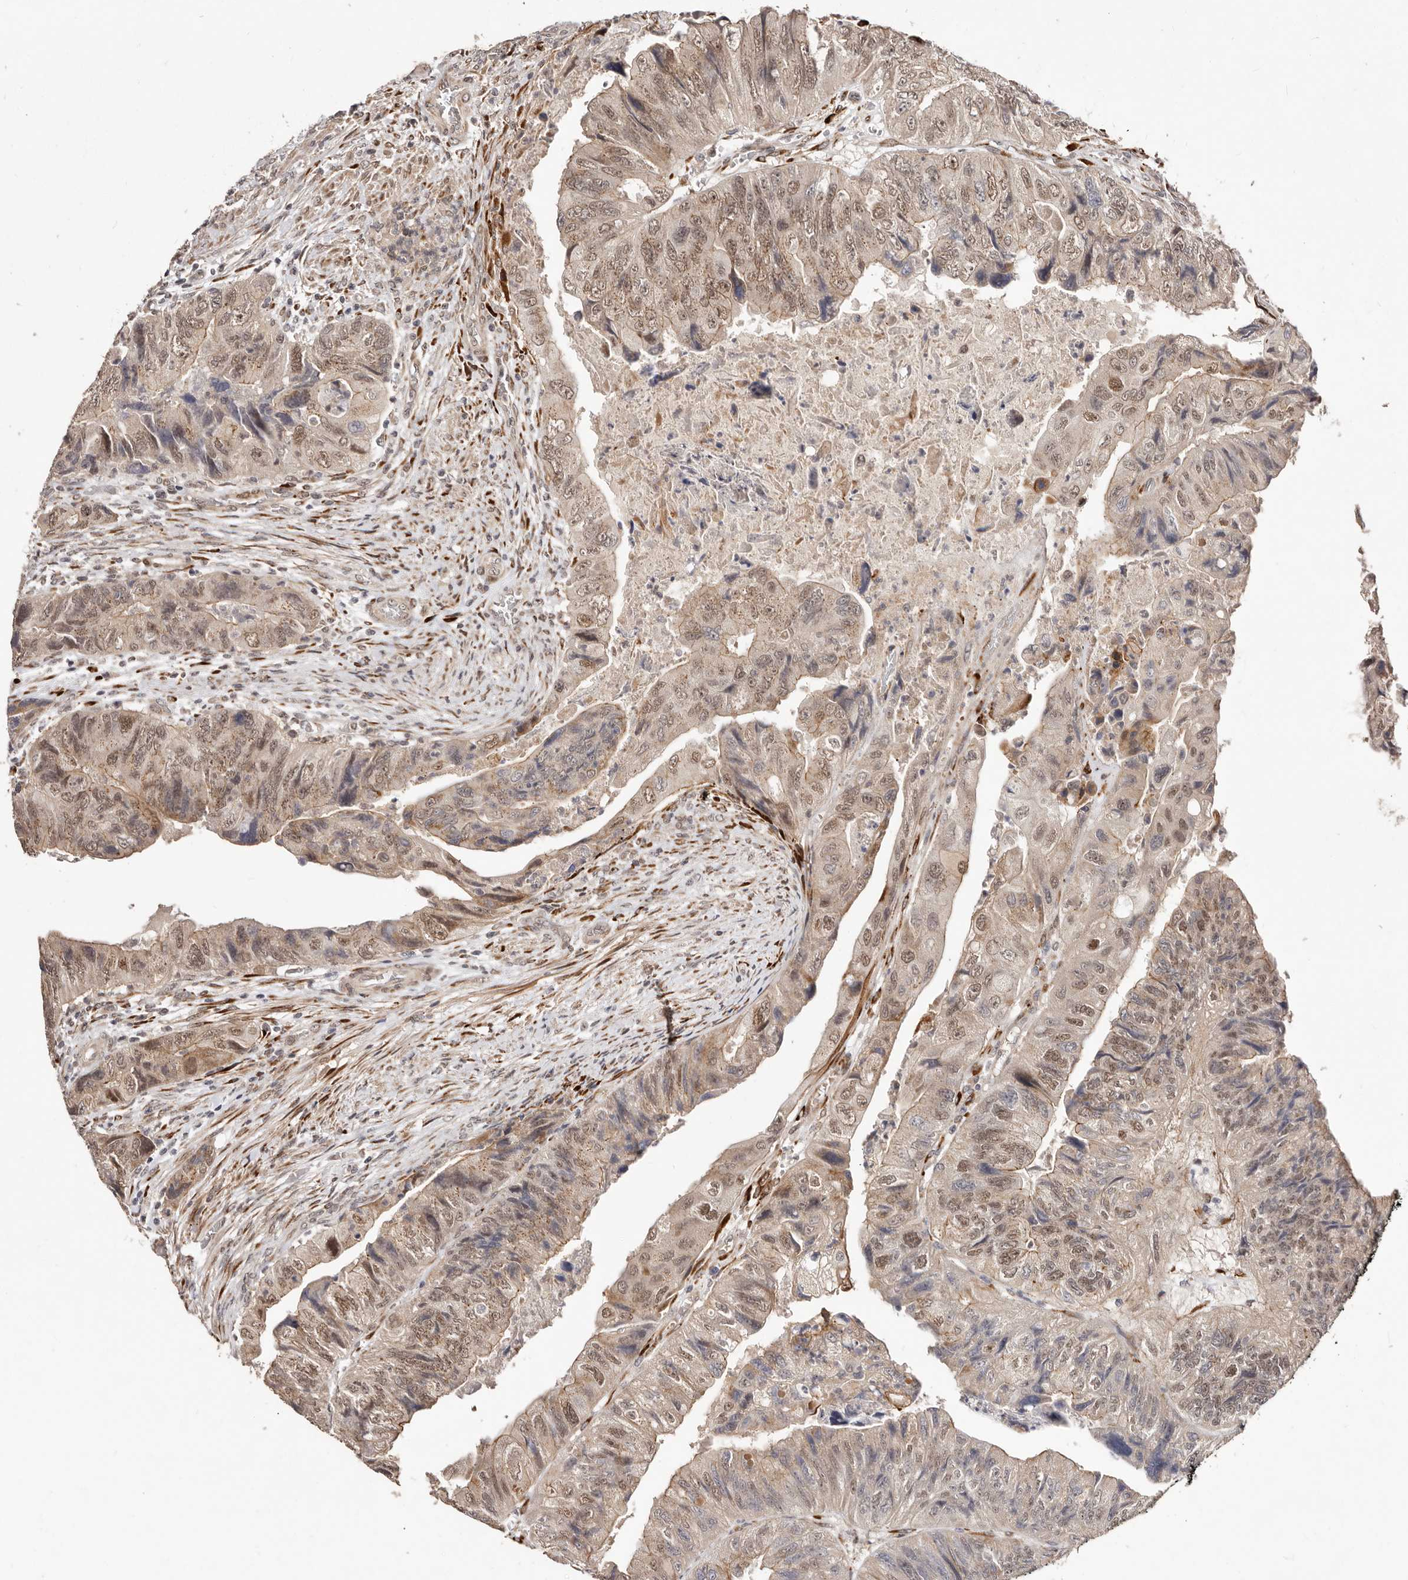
{"staining": {"intensity": "weak", "quantity": ">75%", "location": "nuclear"}, "tissue": "colorectal cancer", "cell_type": "Tumor cells", "image_type": "cancer", "snomed": [{"axis": "morphology", "description": "Adenocarcinoma, NOS"}, {"axis": "topography", "description": "Rectum"}], "caption": "Human colorectal cancer stained with a brown dye demonstrates weak nuclear positive staining in about >75% of tumor cells.", "gene": "SRCAP", "patient": {"sex": "male", "age": 63}}